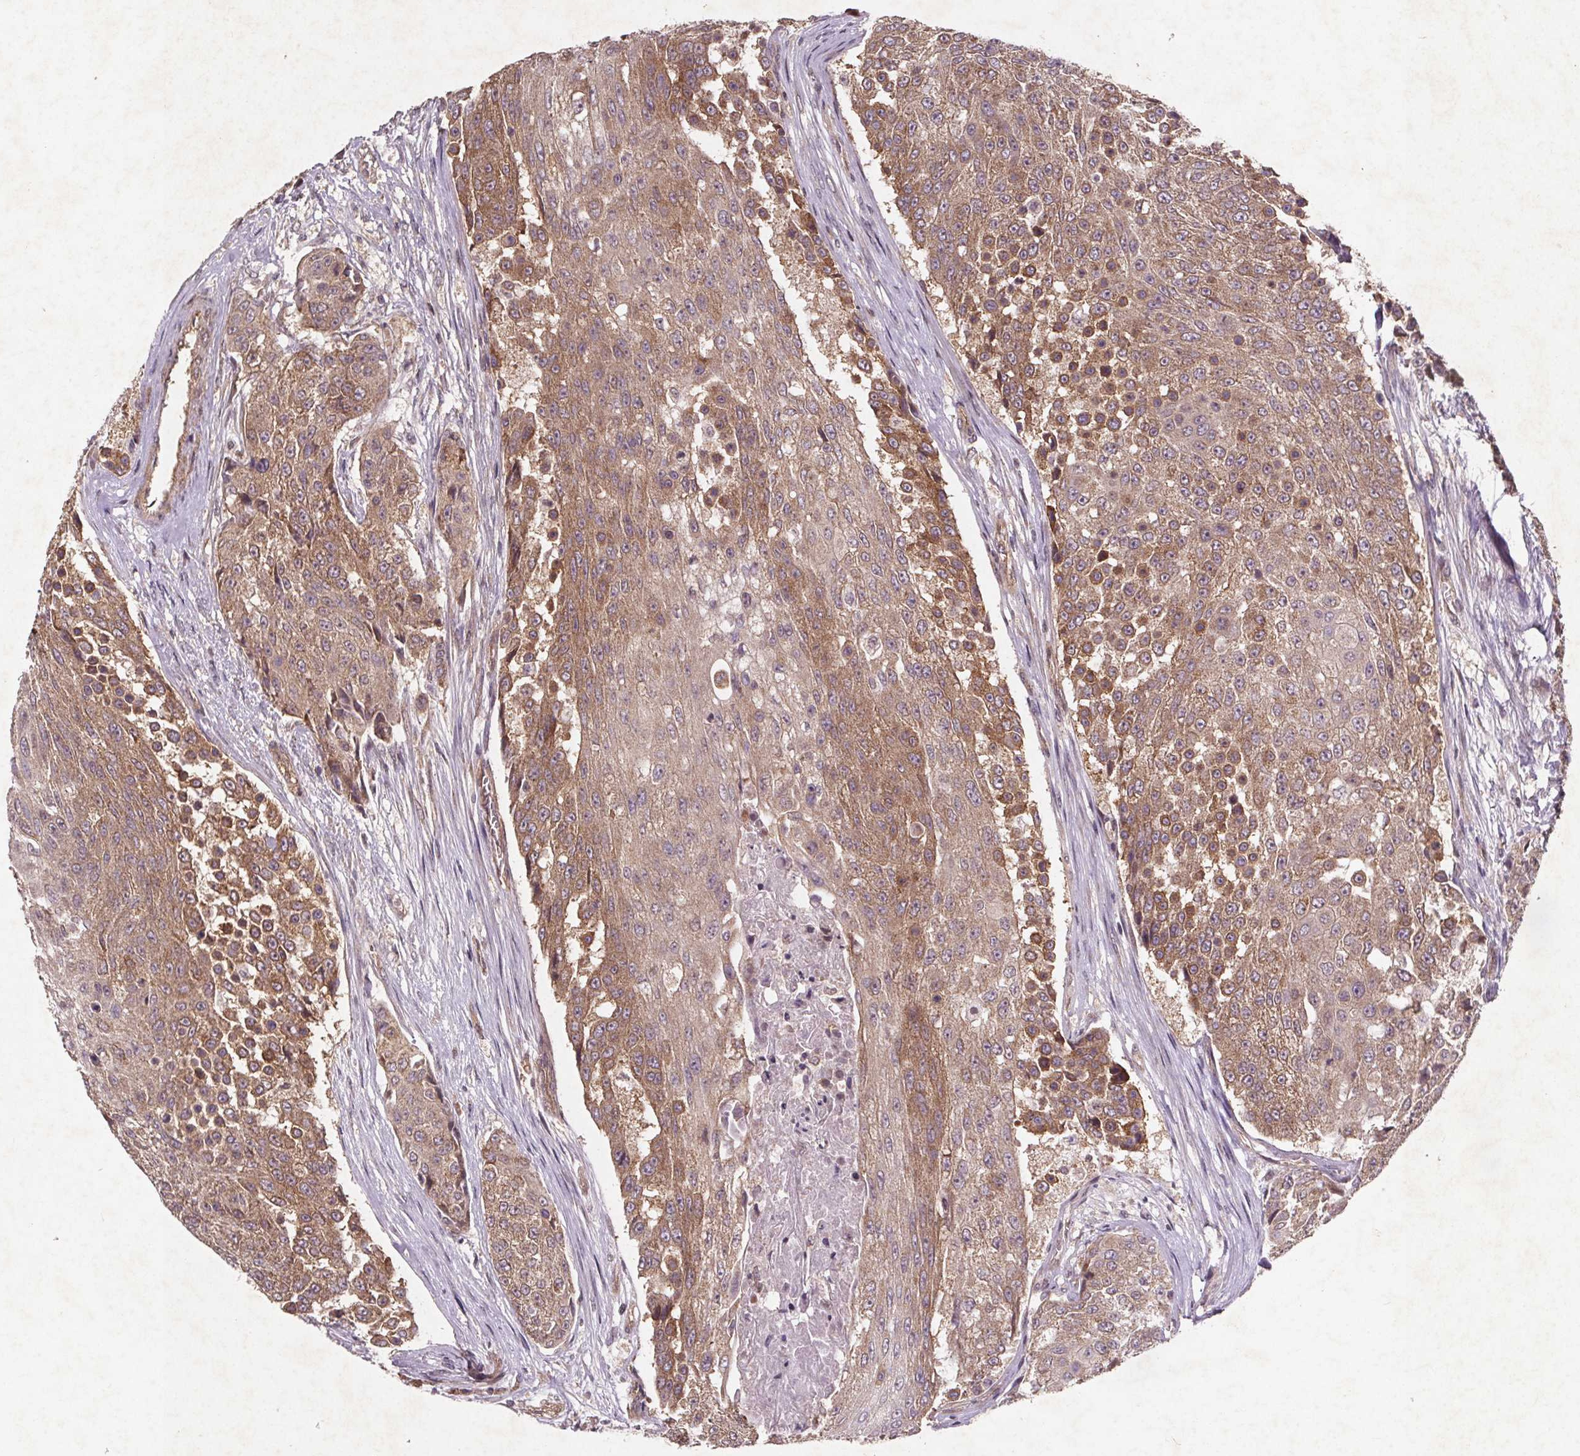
{"staining": {"intensity": "moderate", "quantity": ">75%", "location": "cytoplasmic/membranous"}, "tissue": "urothelial cancer", "cell_type": "Tumor cells", "image_type": "cancer", "snomed": [{"axis": "morphology", "description": "Urothelial carcinoma, High grade"}, {"axis": "topography", "description": "Urinary bladder"}], "caption": "This micrograph exhibits urothelial cancer stained with immunohistochemistry (IHC) to label a protein in brown. The cytoplasmic/membranous of tumor cells show moderate positivity for the protein. Nuclei are counter-stained blue.", "gene": "STRN3", "patient": {"sex": "female", "age": 63}}